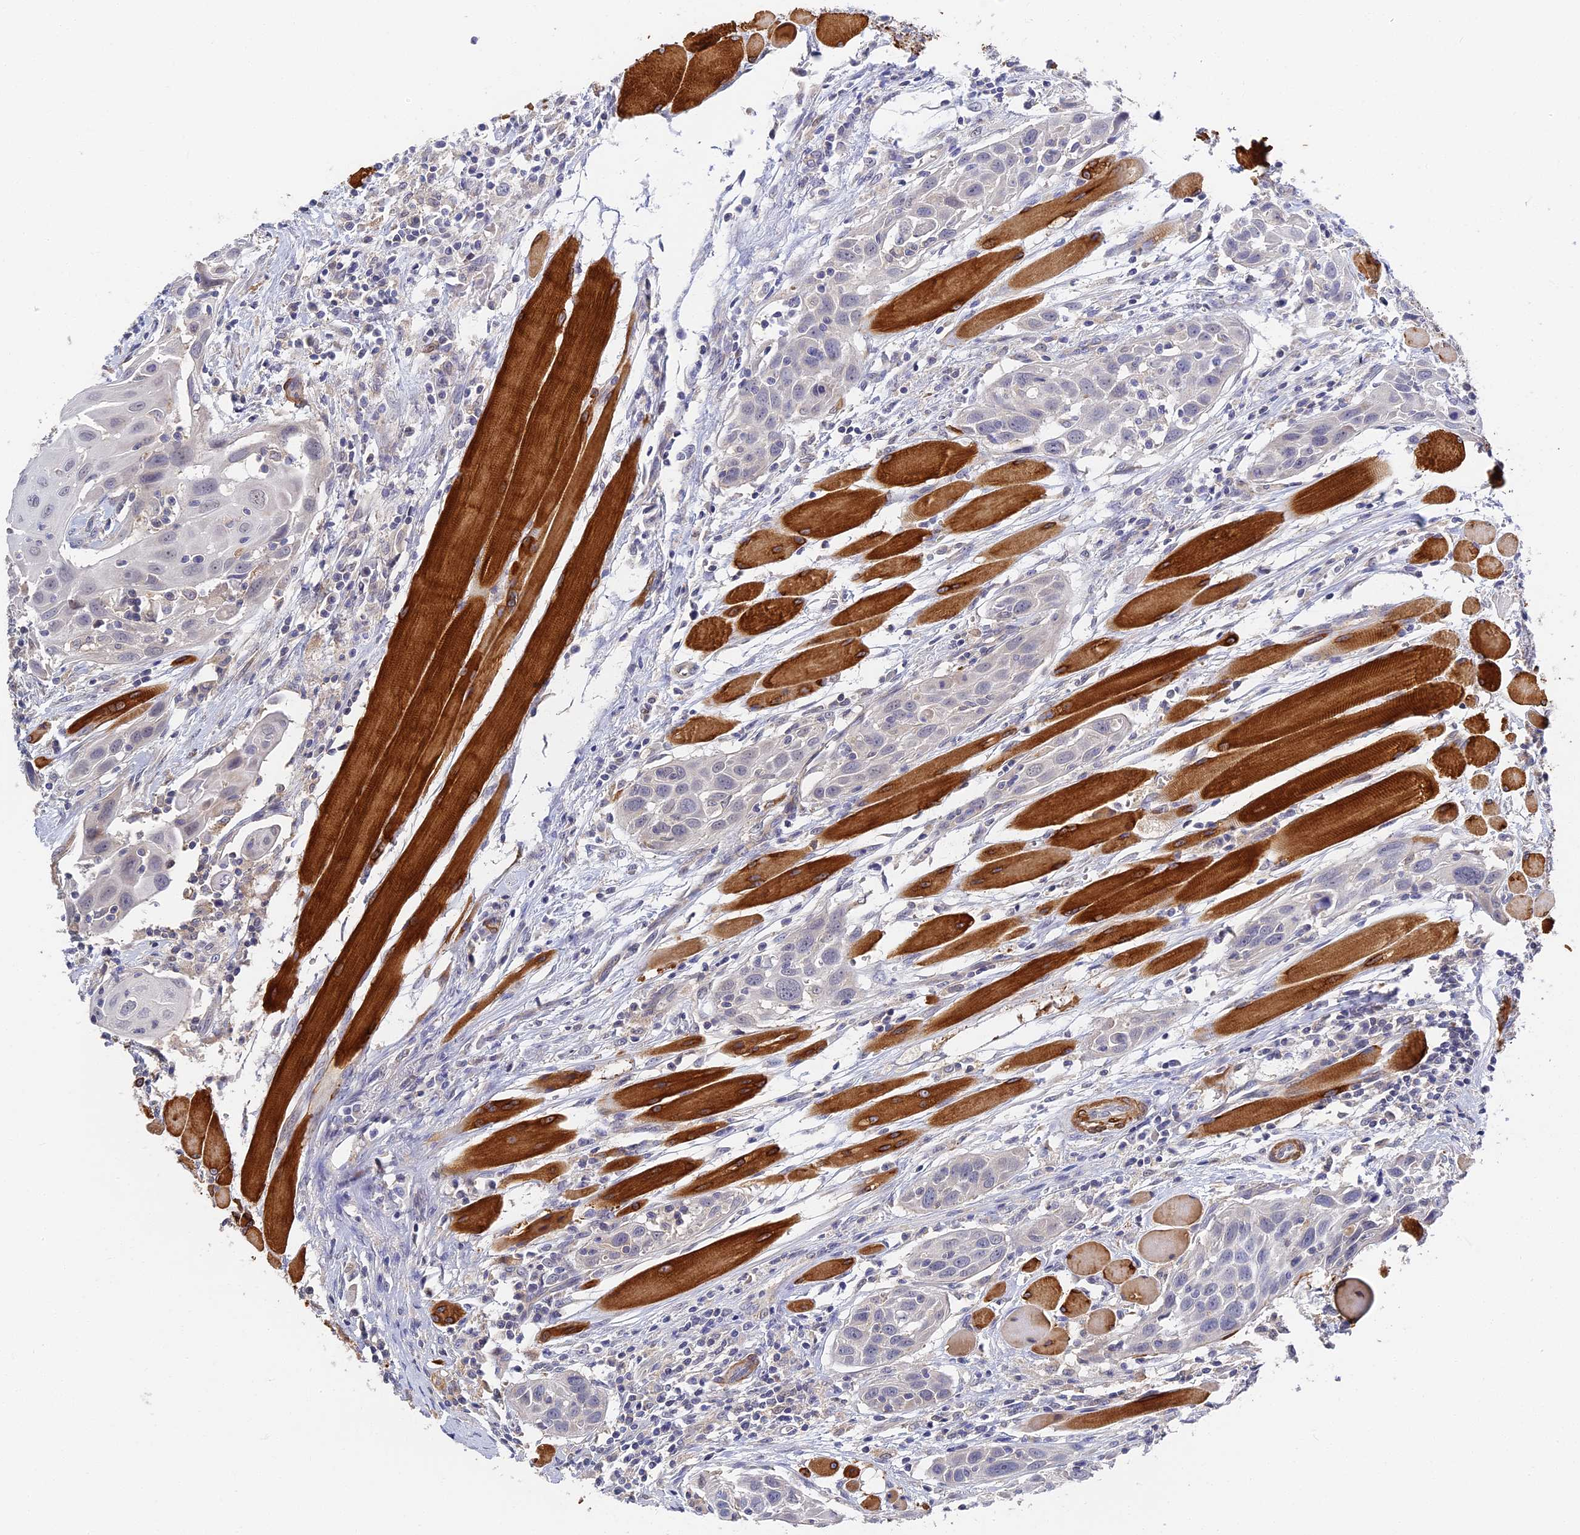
{"staining": {"intensity": "negative", "quantity": "none", "location": "none"}, "tissue": "head and neck cancer", "cell_type": "Tumor cells", "image_type": "cancer", "snomed": [{"axis": "morphology", "description": "Squamous cell carcinoma, NOS"}, {"axis": "topography", "description": "Oral tissue"}, {"axis": "topography", "description": "Head-Neck"}], "caption": "Immunohistochemistry (IHC) histopathology image of head and neck cancer (squamous cell carcinoma) stained for a protein (brown), which shows no positivity in tumor cells. (Brightfield microscopy of DAB immunohistochemistry (IHC) at high magnification).", "gene": "CCDC113", "patient": {"sex": "female", "age": 50}}